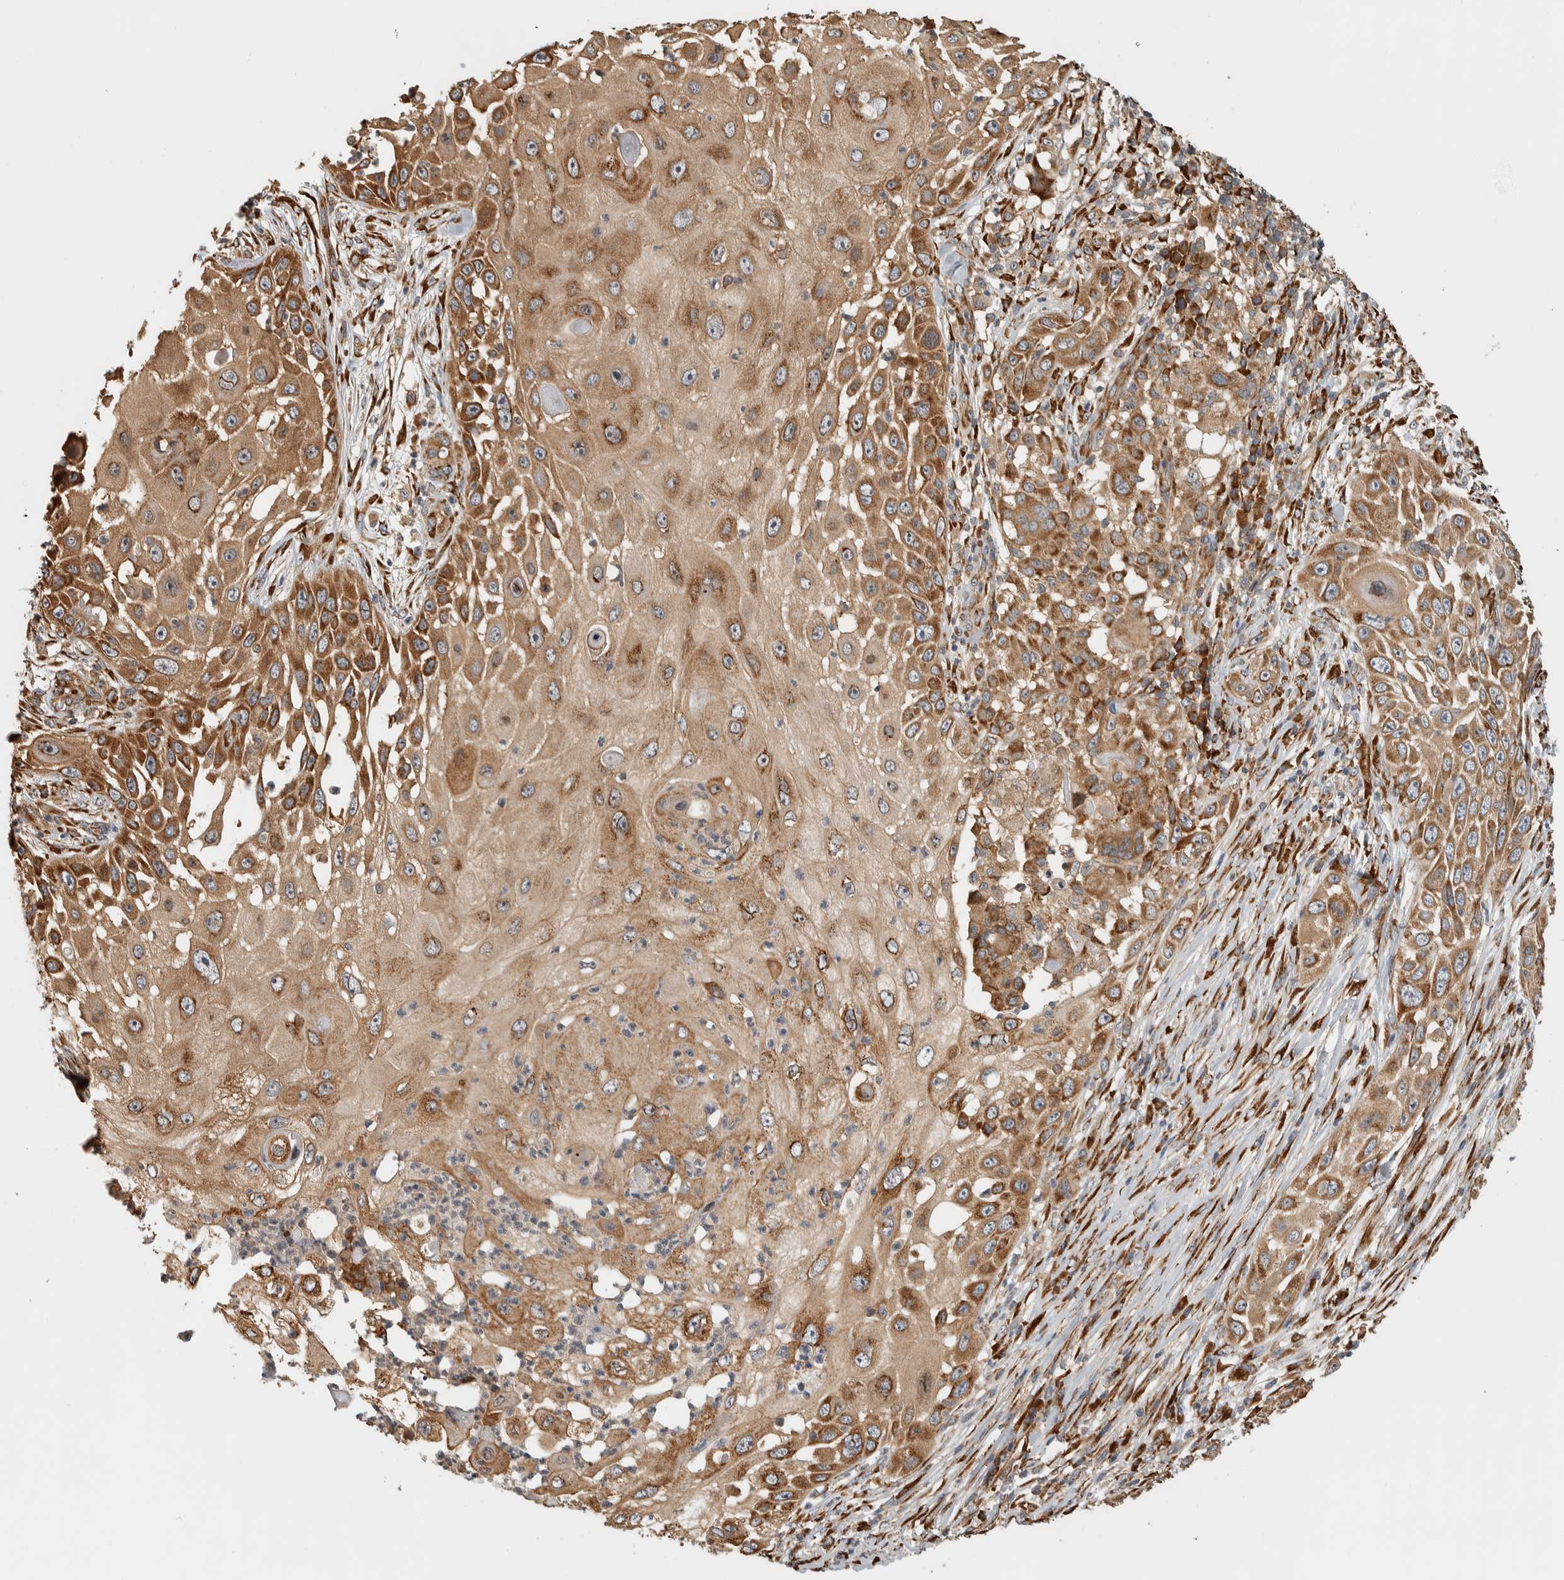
{"staining": {"intensity": "moderate", "quantity": ">75%", "location": "cytoplasmic/membranous"}, "tissue": "skin cancer", "cell_type": "Tumor cells", "image_type": "cancer", "snomed": [{"axis": "morphology", "description": "Squamous cell carcinoma, NOS"}, {"axis": "topography", "description": "Skin"}], "caption": "Immunohistochemistry (IHC) histopathology image of neoplastic tissue: skin cancer stained using immunohistochemistry reveals medium levels of moderate protein expression localized specifically in the cytoplasmic/membranous of tumor cells, appearing as a cytoplasmic/membranous brown color.", "gene": "EIF3H", "patient": {"sex": "female", "age": 44}}